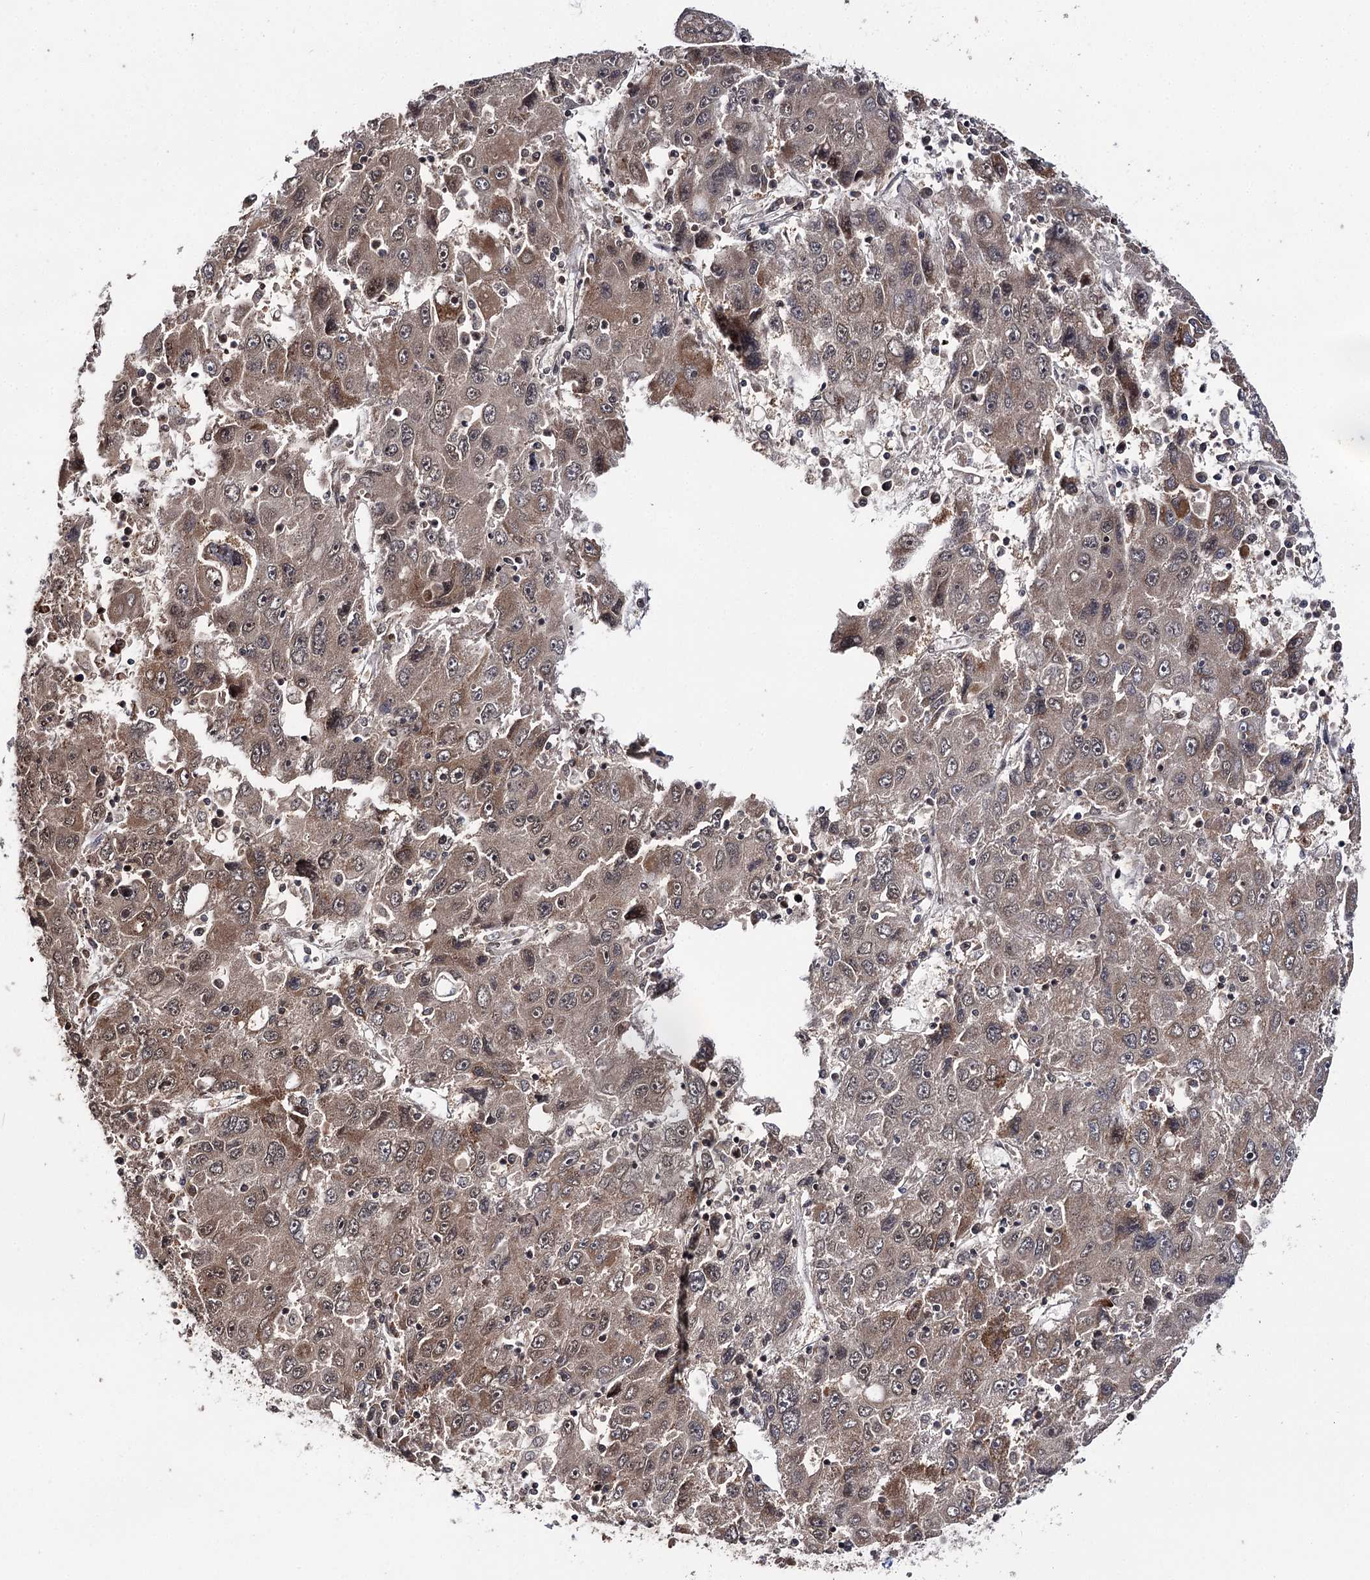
{"staining": {"intensity": "moderate", "quantity": "25%-75%", "location": "cytoplasmic/membranous,nuclear"}, "tissue": "liver cancer", "cell_type": "Tumor cells", "image_type": "cancer", "snomed": [{"axis": "morphology", "description": "Carcinoma, Hepatocellular, NOS"}, {"axis": "topography", "description": "Liver"}], "caption": "DAB (3,3'-diaminobenzidine) immunohistochemical staining of liver cancer displays moderate cytoplasmic/membranous and nuclear protein expression in about 25%-75% of tumor cells. (Stains: DAB (3,3'-diaminobenzidine) in brown, nuclei in blue, Microscopy: brightfield microscopy at high magnification).", "gene": "FAM53B", "patient": {"sex": "male", "age": 49}}